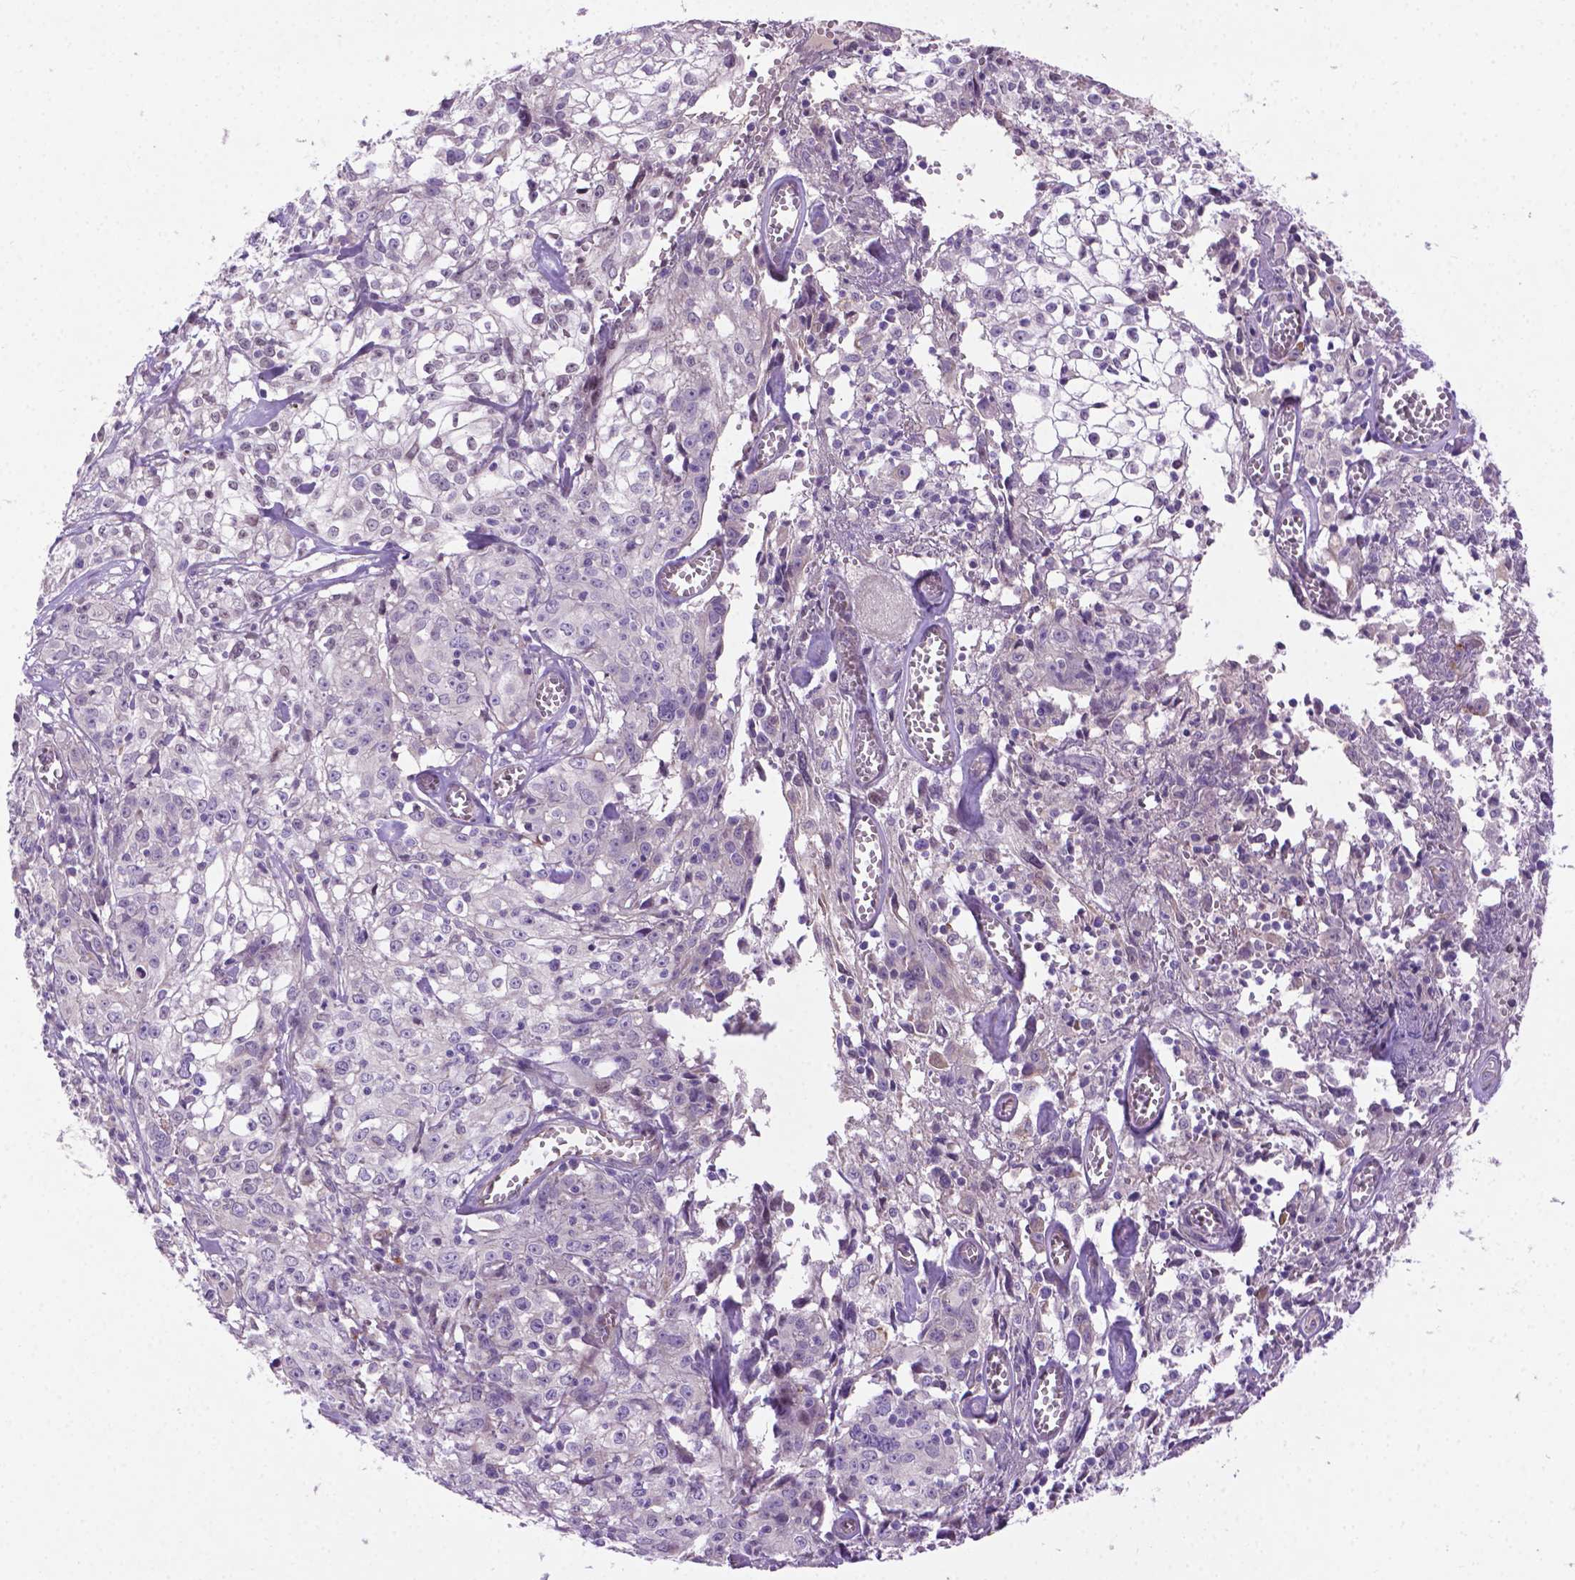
{"staining": {"intensity": "negative", "quantity": "none", "location": "none"}, "tissue": "cervical cancer", "cell_type": "Tumor cells", "image_type": "cancer", "snomed": [{"axis": "morphology", "description": "Squamous cell carcinoma, NOS"}, {"axis": "topography", "description": "Cervix"}], "caption": "Immunohistochemistry (IHC) micrograph of human squamous cell carcinoma (cervical) stained for a protein (brown), which exhibits no positivity in tumor cells.", "gene": "CCER2", "patient": {"sex": "female", "age": 85}}